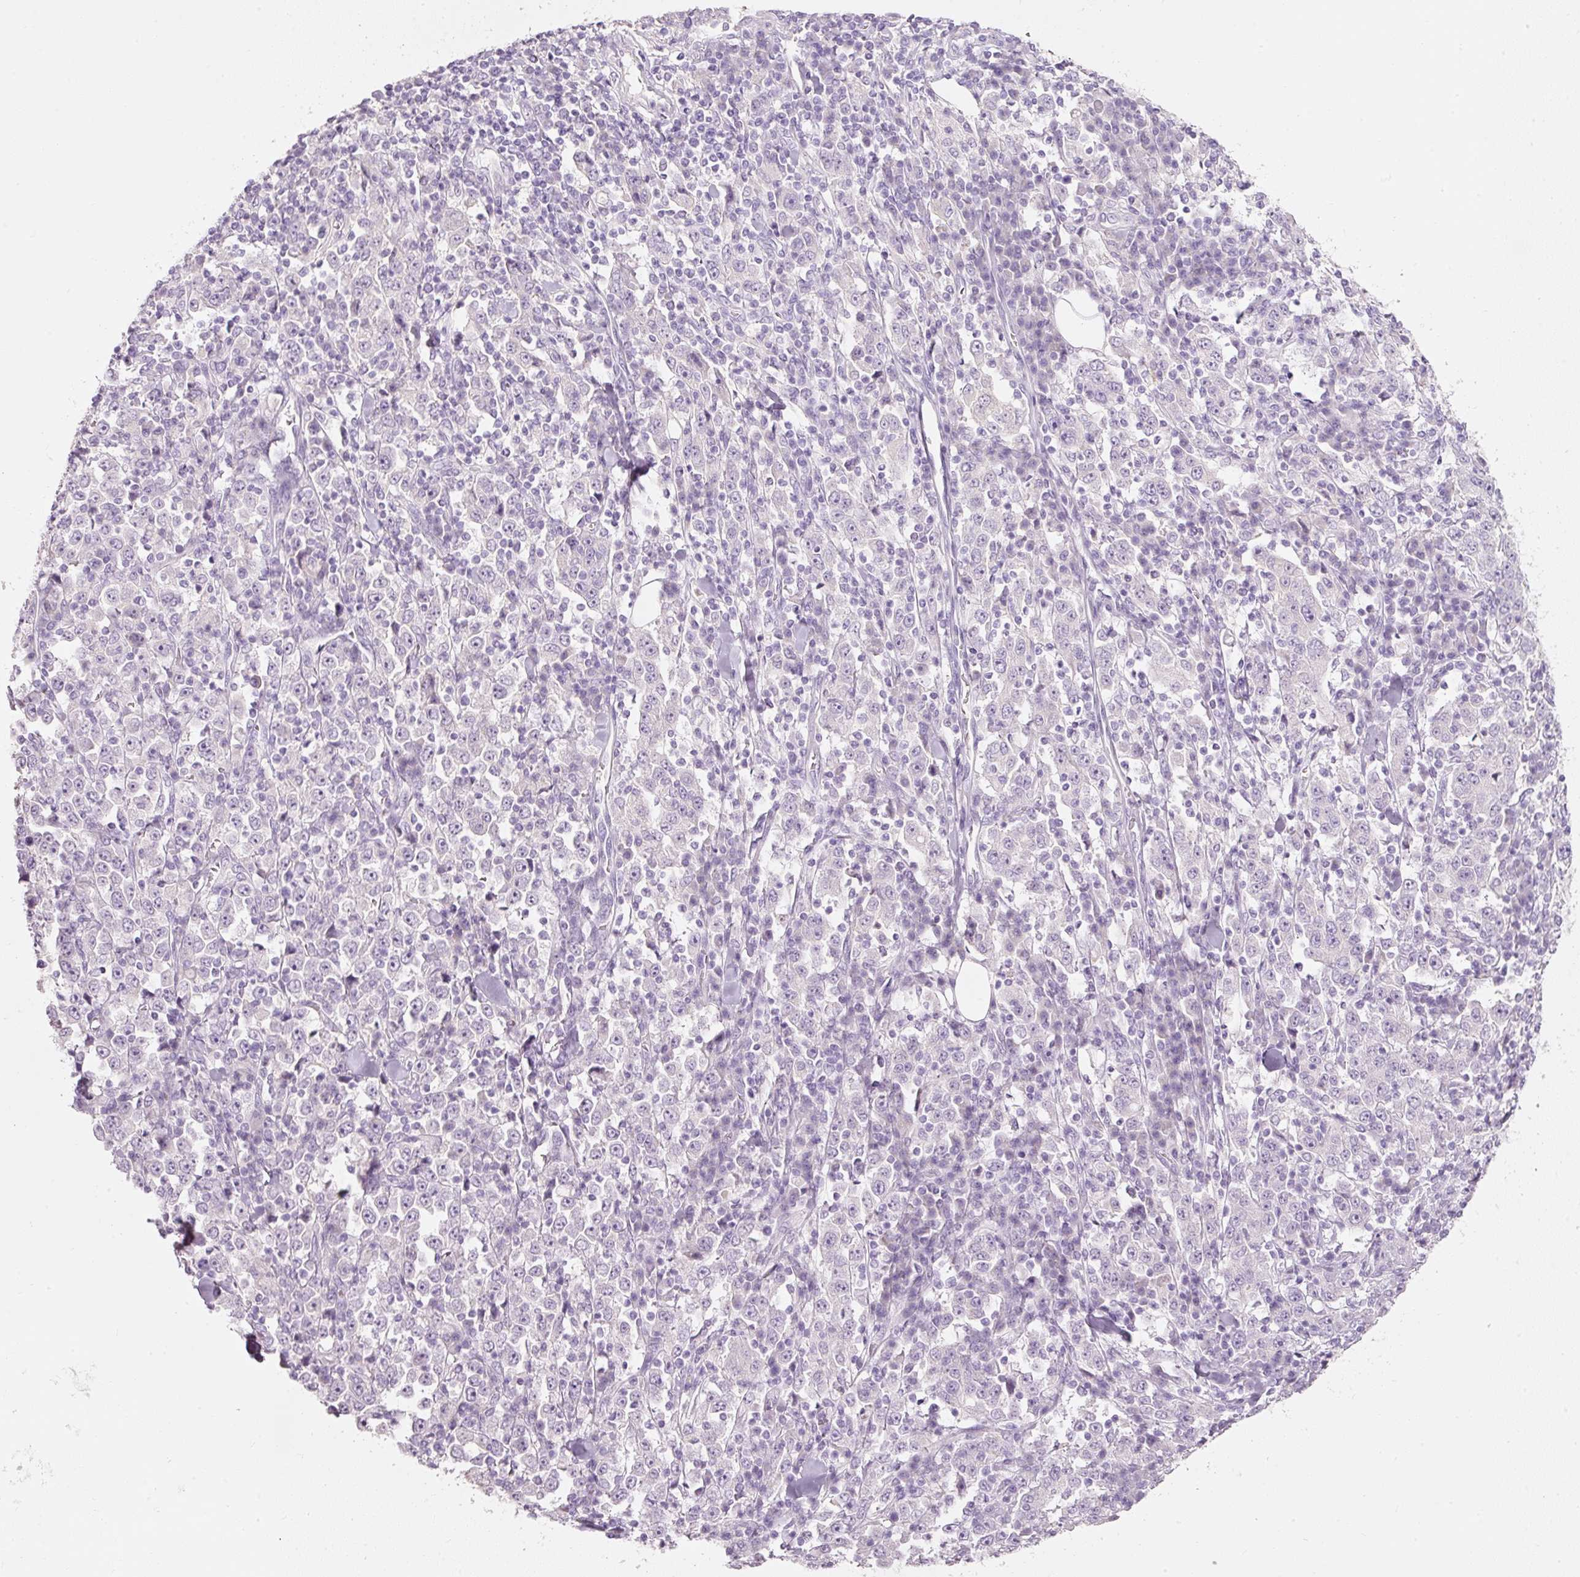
{"staining": {"intensity": "negative", "quantity": "none", "location": "none"}, "tissue": "stomach cancer", "cell_type": "Tumor cells", "image_type": "cancer", "snomed": [{"axis": "morphology", "description": "Normal tissue, NOS"}, {"axis": "morphology", "description": "Adenocarcinoma, NOS"}, {"axis": "topography", "description": "Stomach, upper"}, {"axis": "topography", "description": "Stomach"}], "caption": "Immunohistochemical staining of human adenocarcinoma (stomach) reveals no significant expression in tumor cells. (DAB immunohistochemistry (IHC) with hematoxylin counter stain).", "gene": "PDXDC1", "patient": {"sex": "male", "age": 59}}